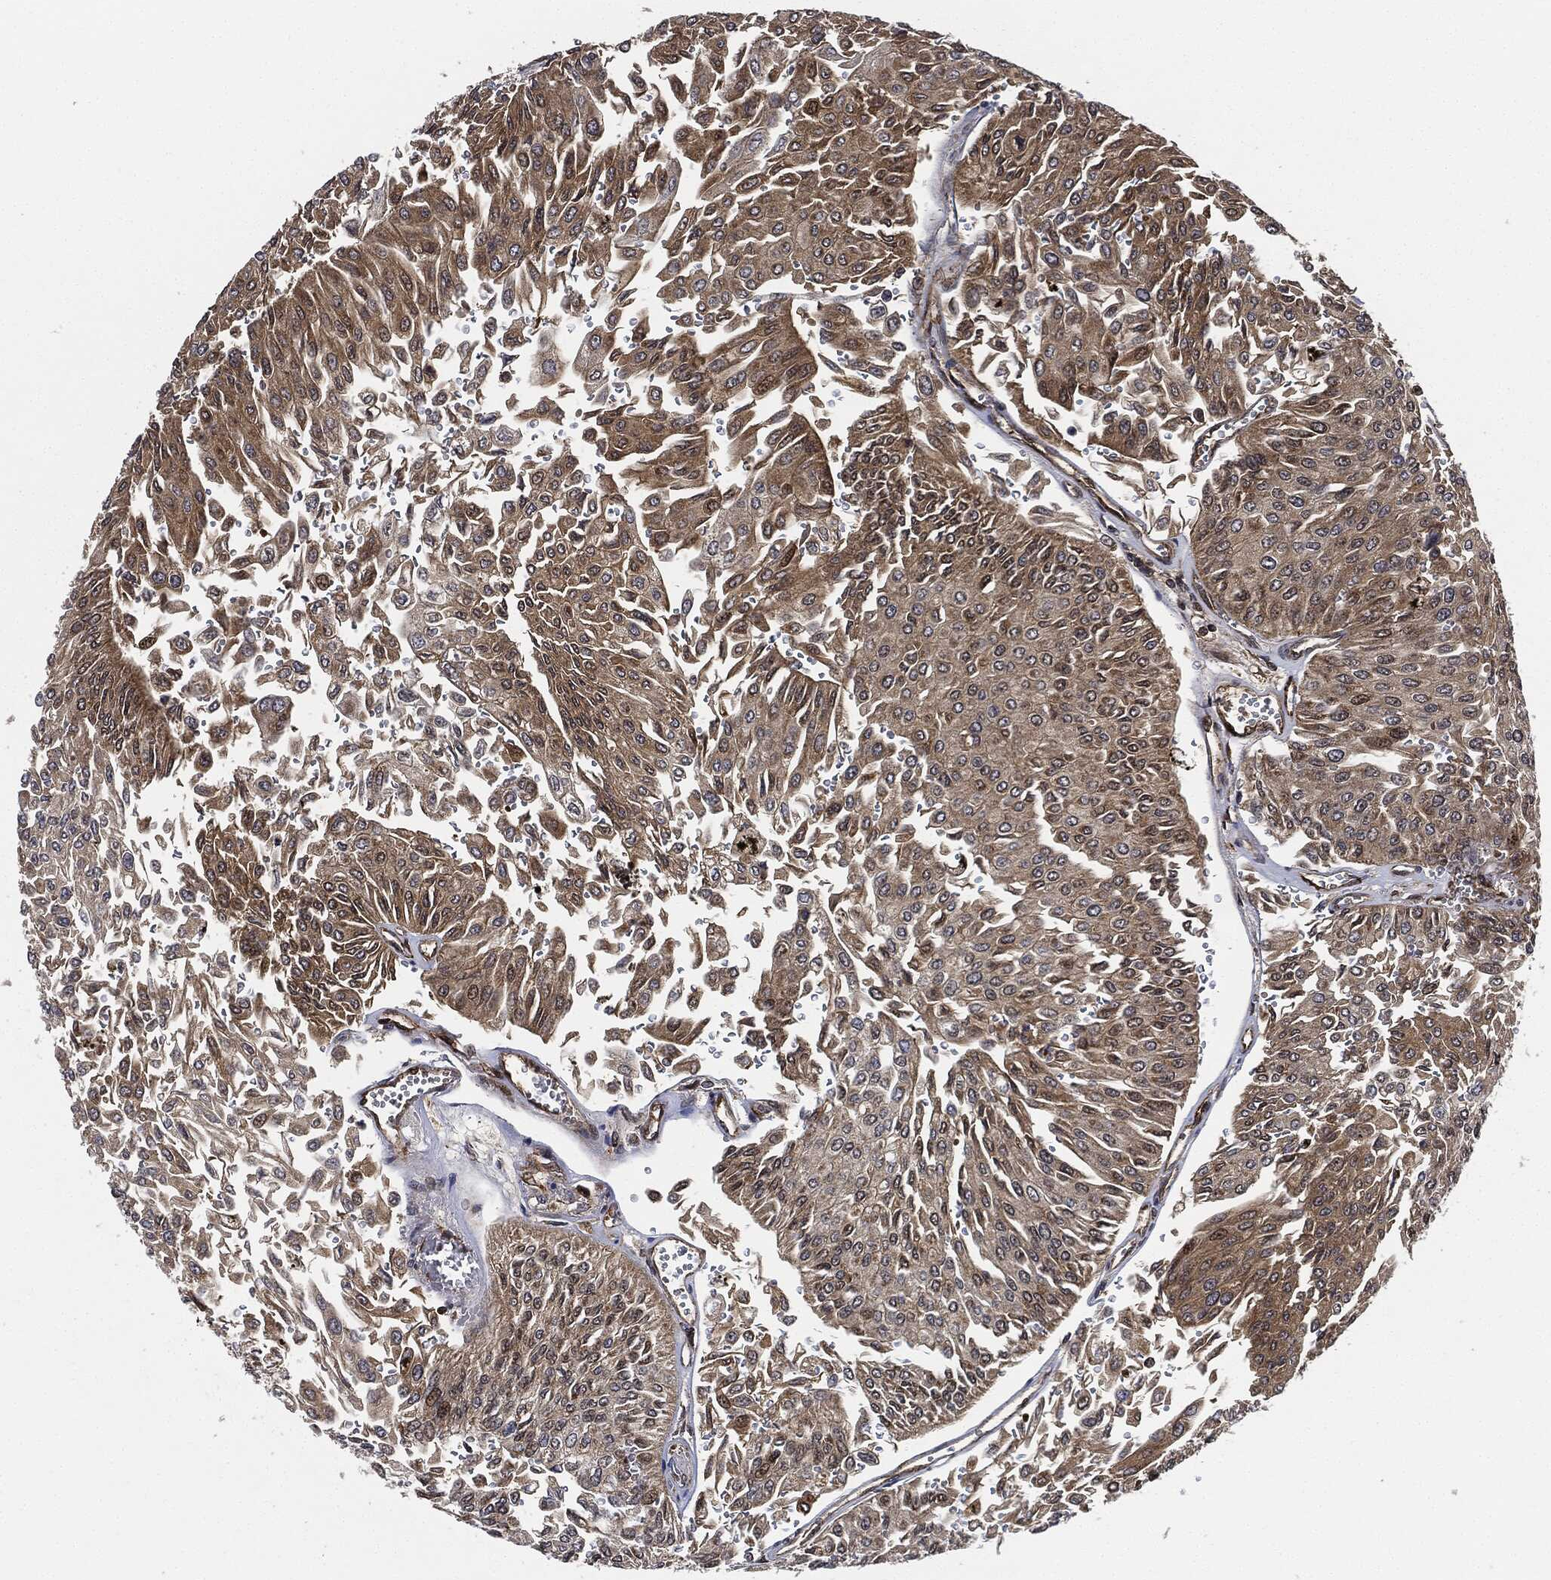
{"staining": {"intensity": "weak", "quantity": ">75%", "location": "cytoplasmic/membranous"}, "tissue": "urothelial cancer", "cell_type": "Tumor cells", "image_type": "cancer", "snomed": [{"axis": "morphology", "description": "Urothelial carcinoma, Low grade"}, {"axis": "topography", "description": "Urinary bladder"}], "caption": "High-power microscopy captured an immunohistochemistry (IHC) image of urothelial cancer, revealing weak cytoplasmic/membranous positivity in approximately >75% of tumor cells.", "gene": "RNASEL", "patient": {"sex": "male", "age": 67}}